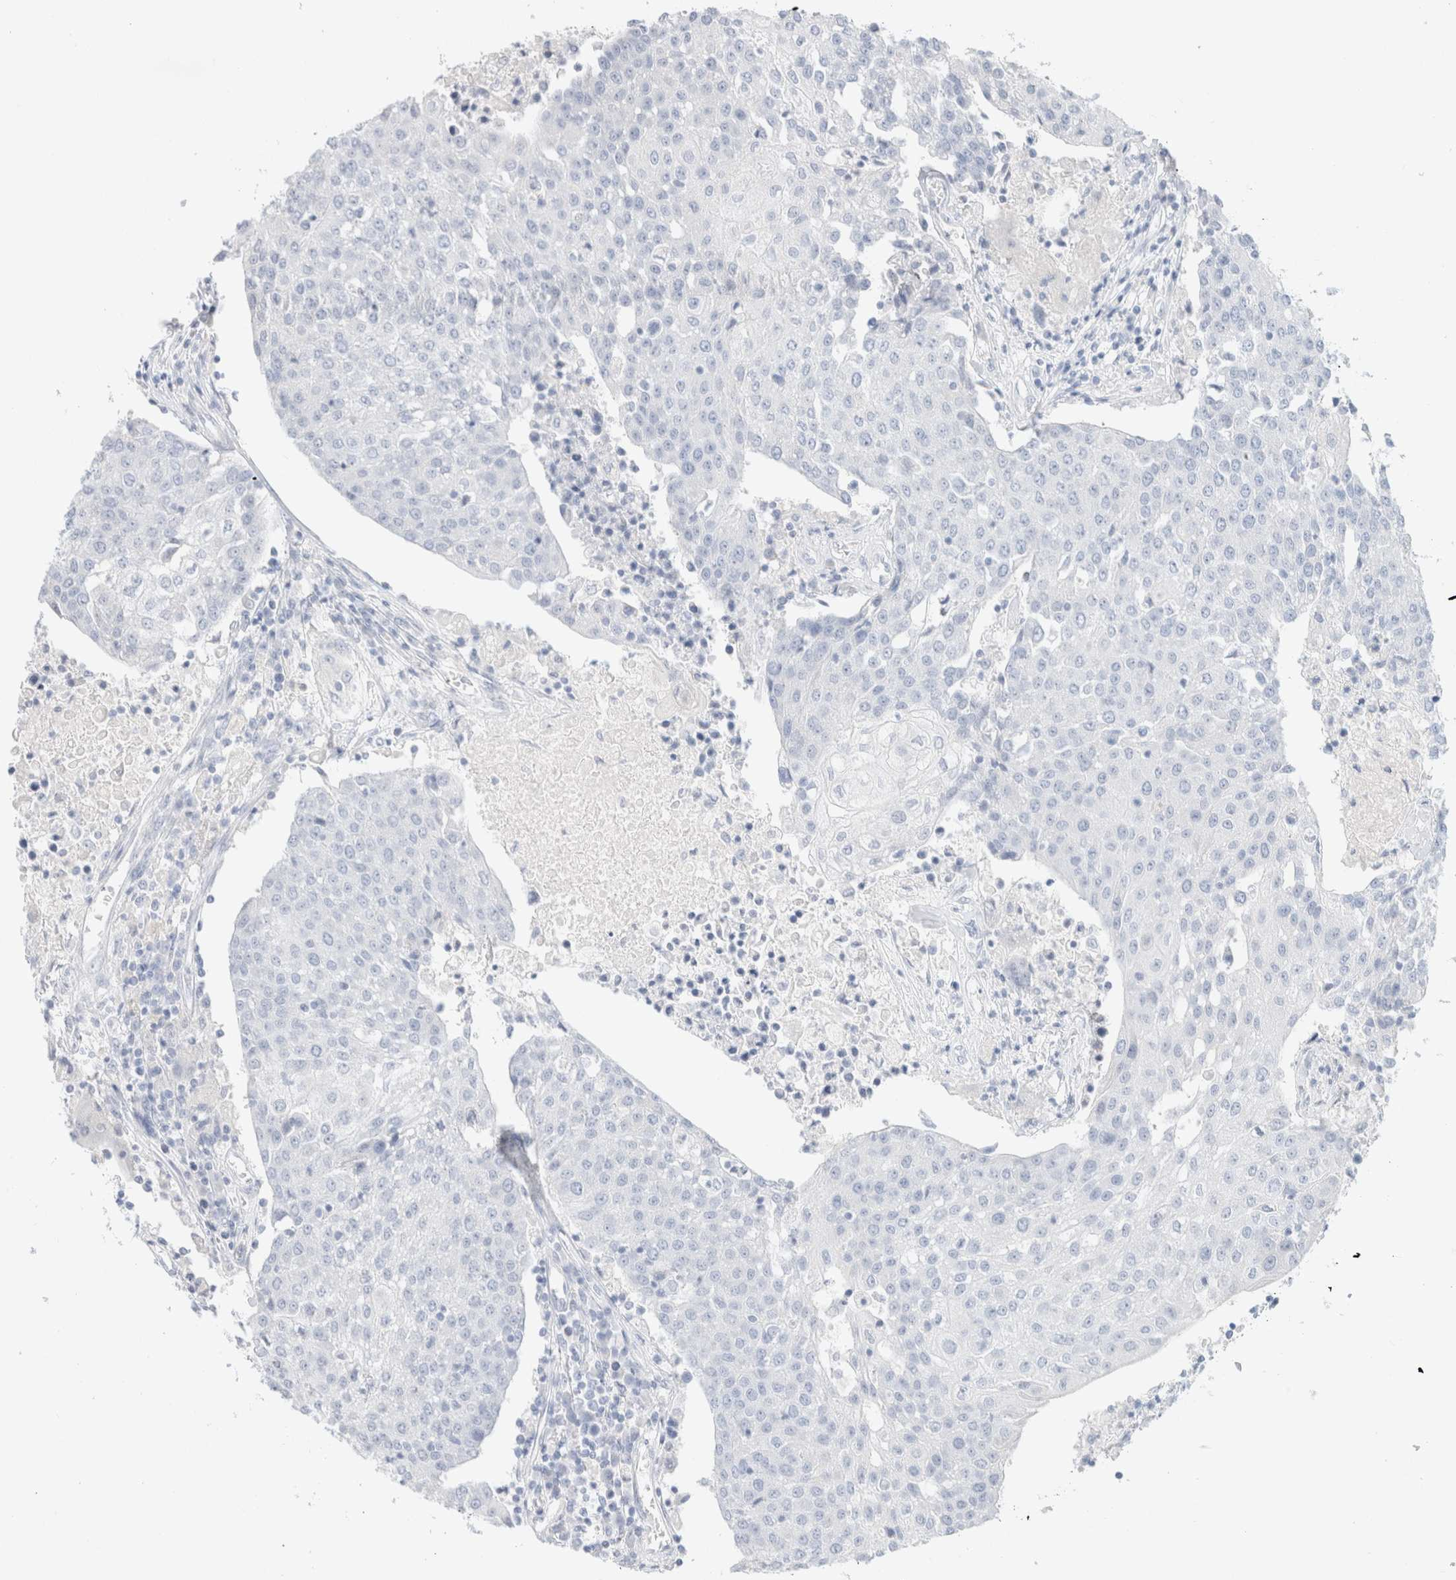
{"staining": {"intensity": "negative", "quantity": "none", "location": "none"}, "tissue": "urothelial cancer", "cell_type": "Tumor cells", "image_type": "cancer", "snomed": [{"axis": "morphology", "description": "Urothelial carcinoma, High grade"}, {"axis": "topography", "description": "Urinary bladder"}], "caption": "High-grade urothelial carcinoma stained for a protein using IHC reveals no positivity tumor cells.", "gene": "CPQ", "patient": {"sex": "female", "age": 85}}